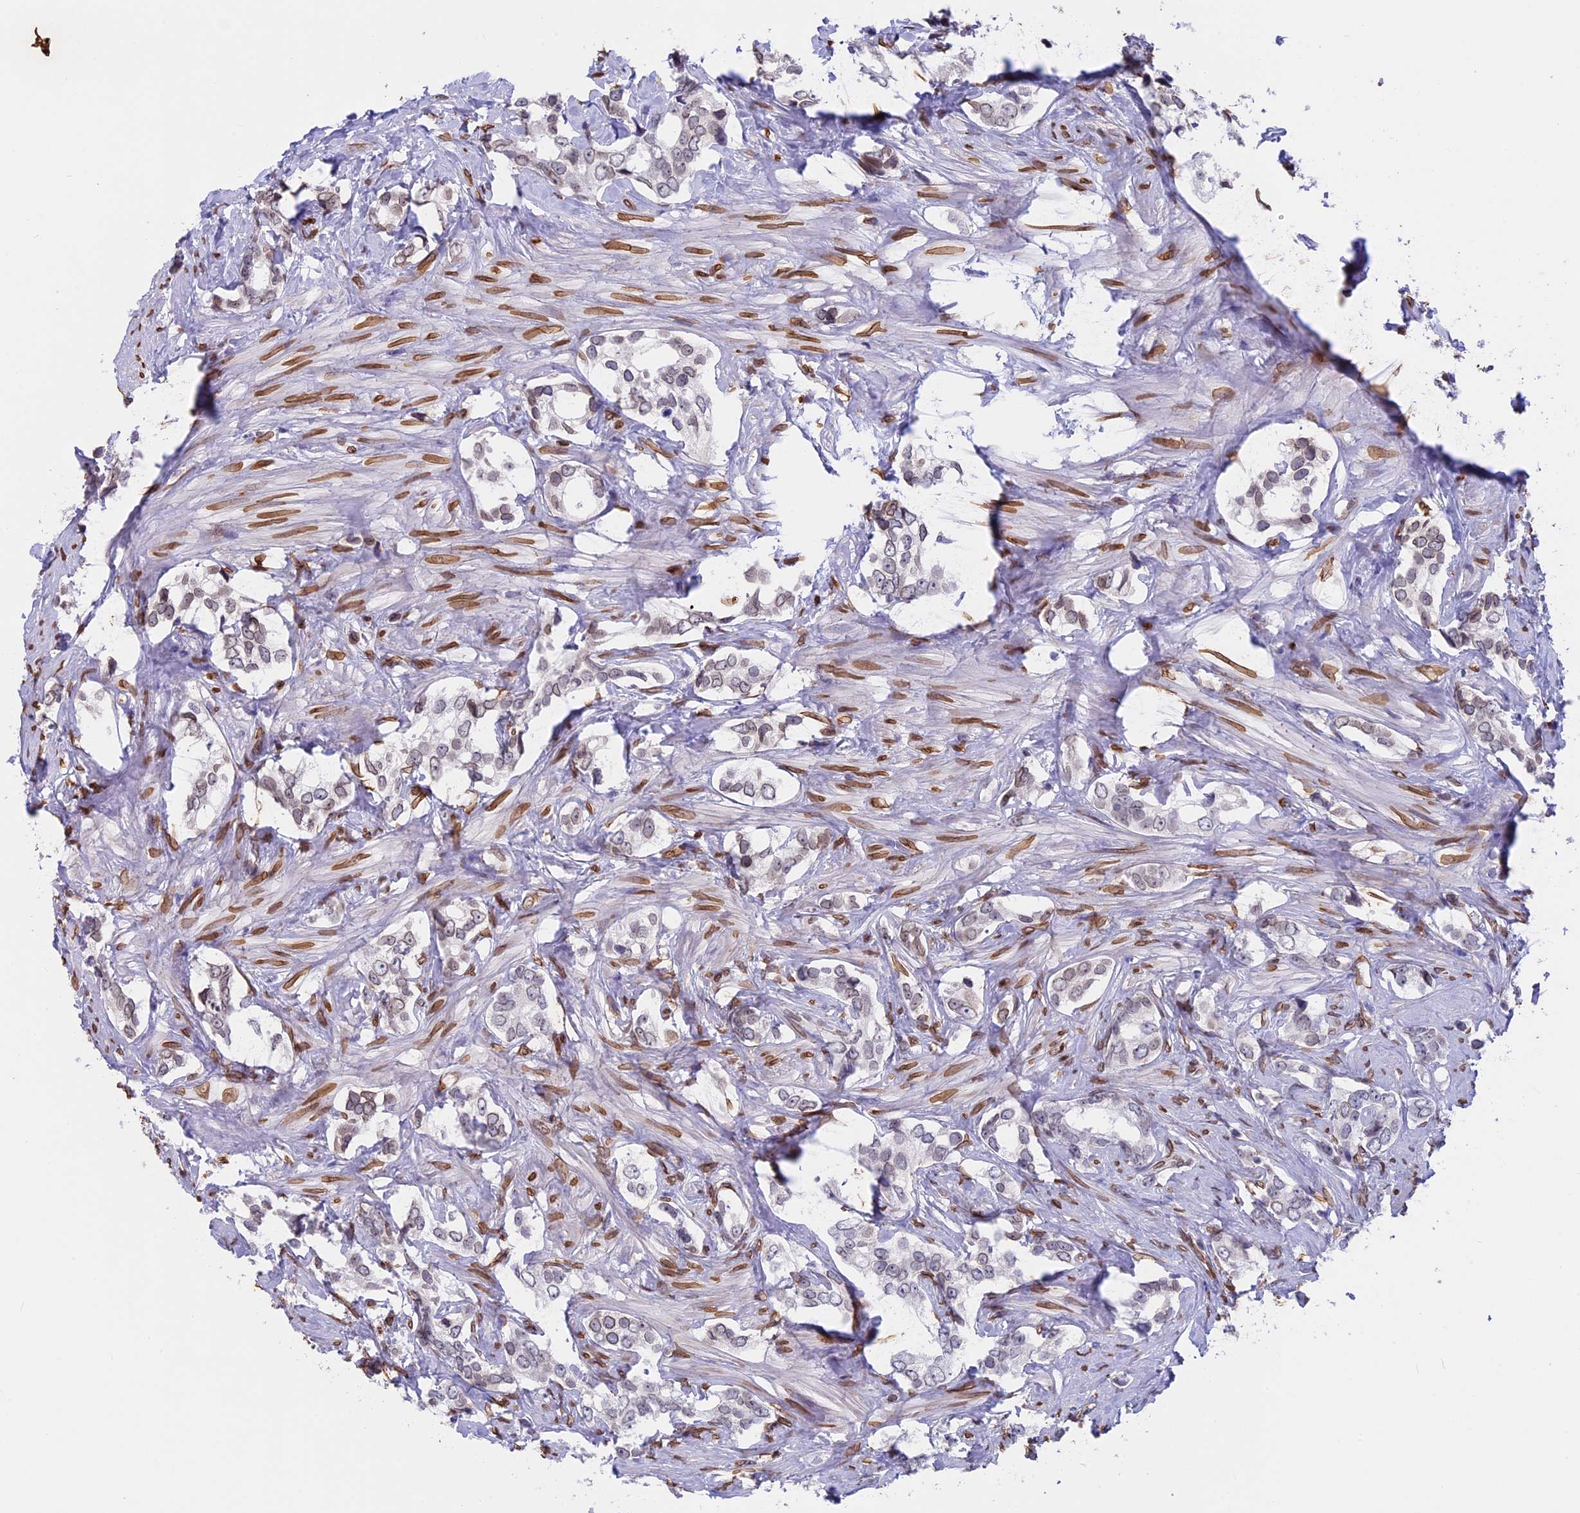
{"staining": {"intensity": "weak", "quantity": "<25%", "location": "cytoplasmic/membranous,nuclear"}, "tissue": "prostate cancer", "cell_type": "Tumor cells", "image_type": "cancer", "snomed": [{"axis": "morphology", "description": "Adenocarcinoma, High grade"}, {"axis": "topography", "description": "Prostate"}], "caption": "There is no significant expression in tumor cells of prostate cancer (adenocarcinoma (high-grade)).", "gene": "TMPRSS7", "patient": {"sex": "male", "age": 66}}